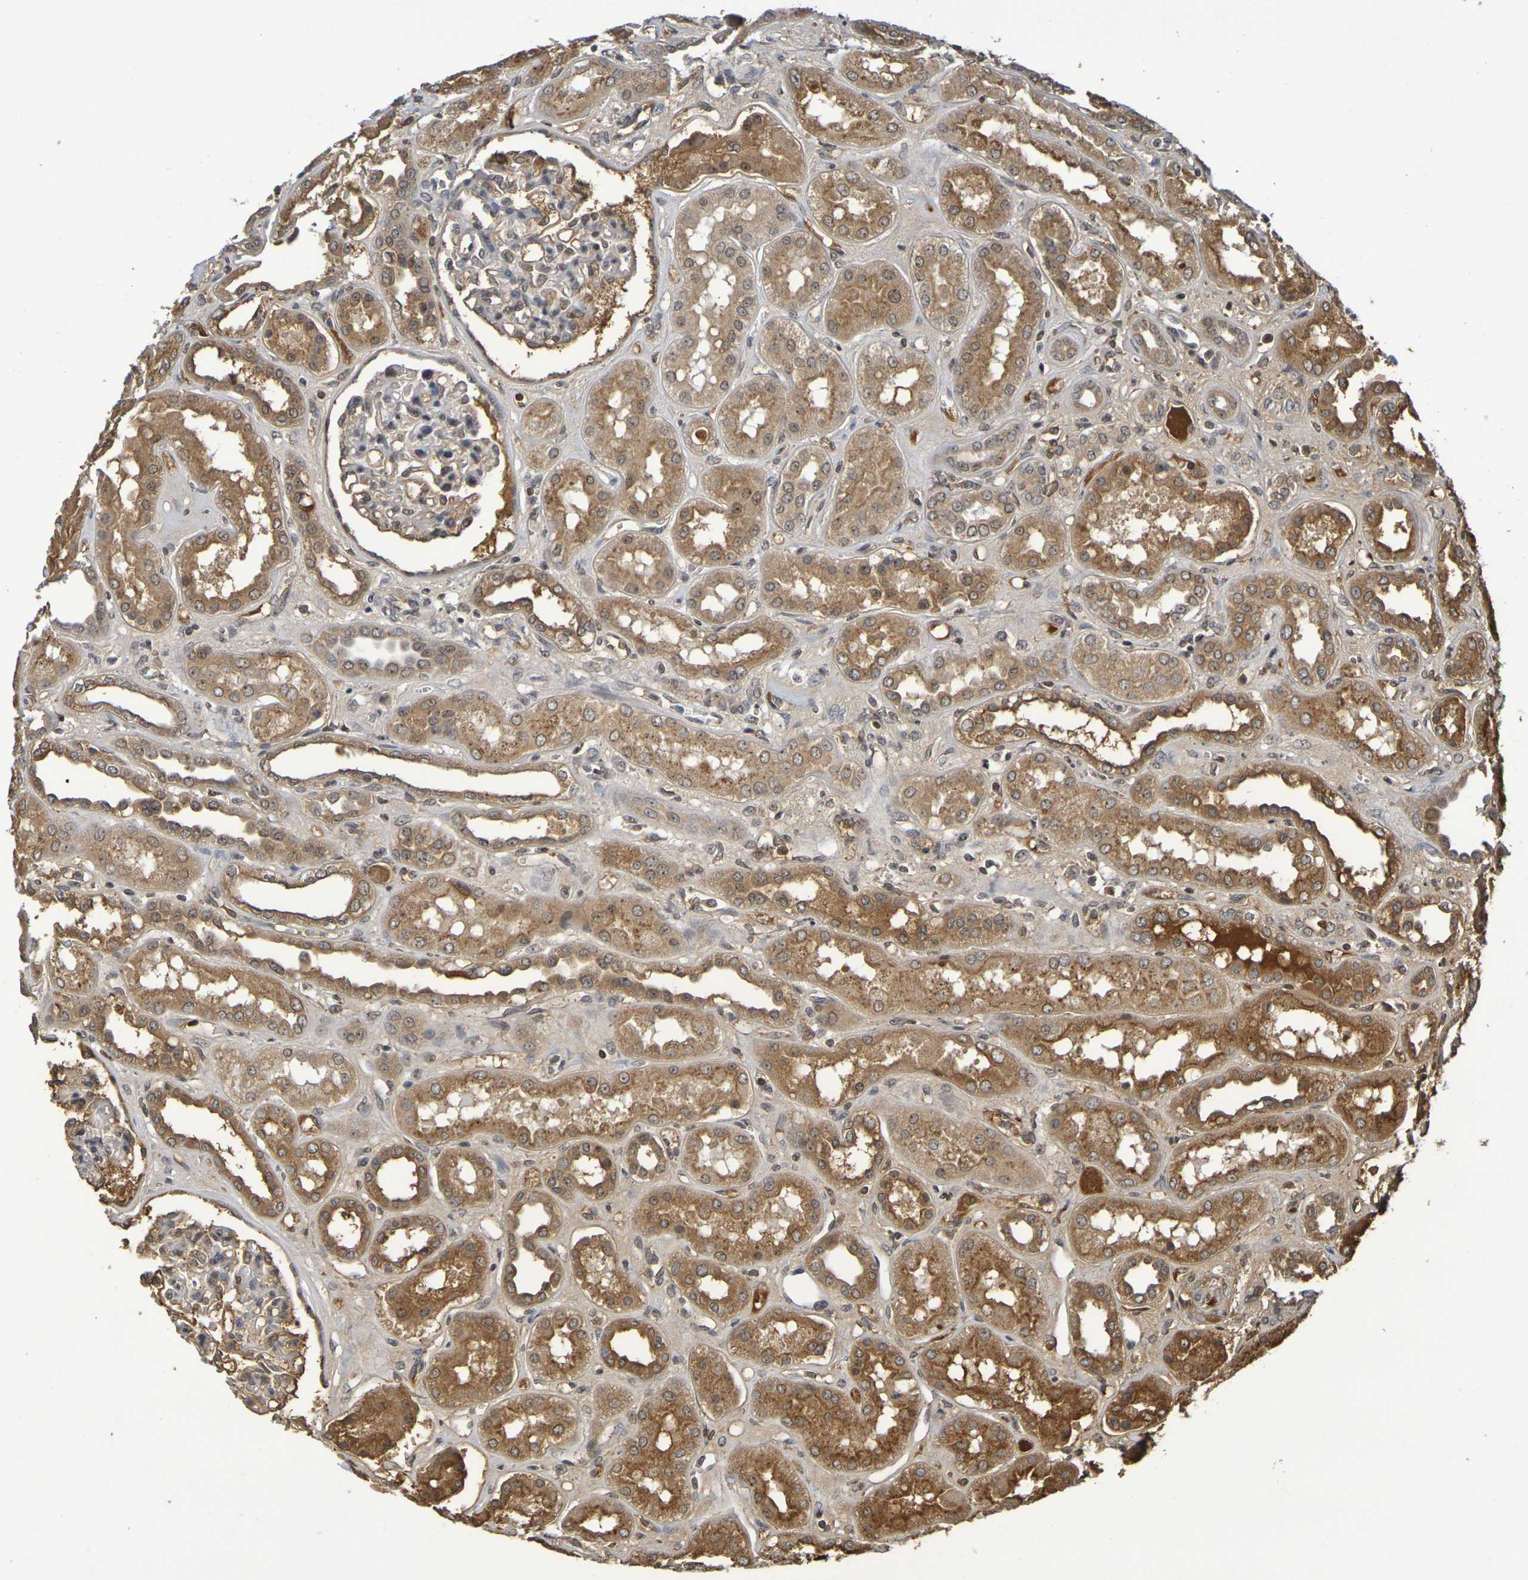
{"staining": {"intensity": "moderate", "quantity": "25%-75%", "location": "cytoplasmic/membranous,nuclear"}, "tissue": "kidney", "cell_type": "Cells in glomeruli", "image_type": "normal", "snomed": [{"axis": "morphology", "description": "Normal tissue, NOS"}, {"axis": "topography", "description": "Kidney"}], "caption": "Immunohistochemical staining of normal human kidney demonstrates 25%-75% levels of moderate cytoplasmic/membranous,nuclear protein expression in about 25%-75% of cells in glomeruli.", "gene": "TERF2", "patient": {"sex": "male", "age": 59}}